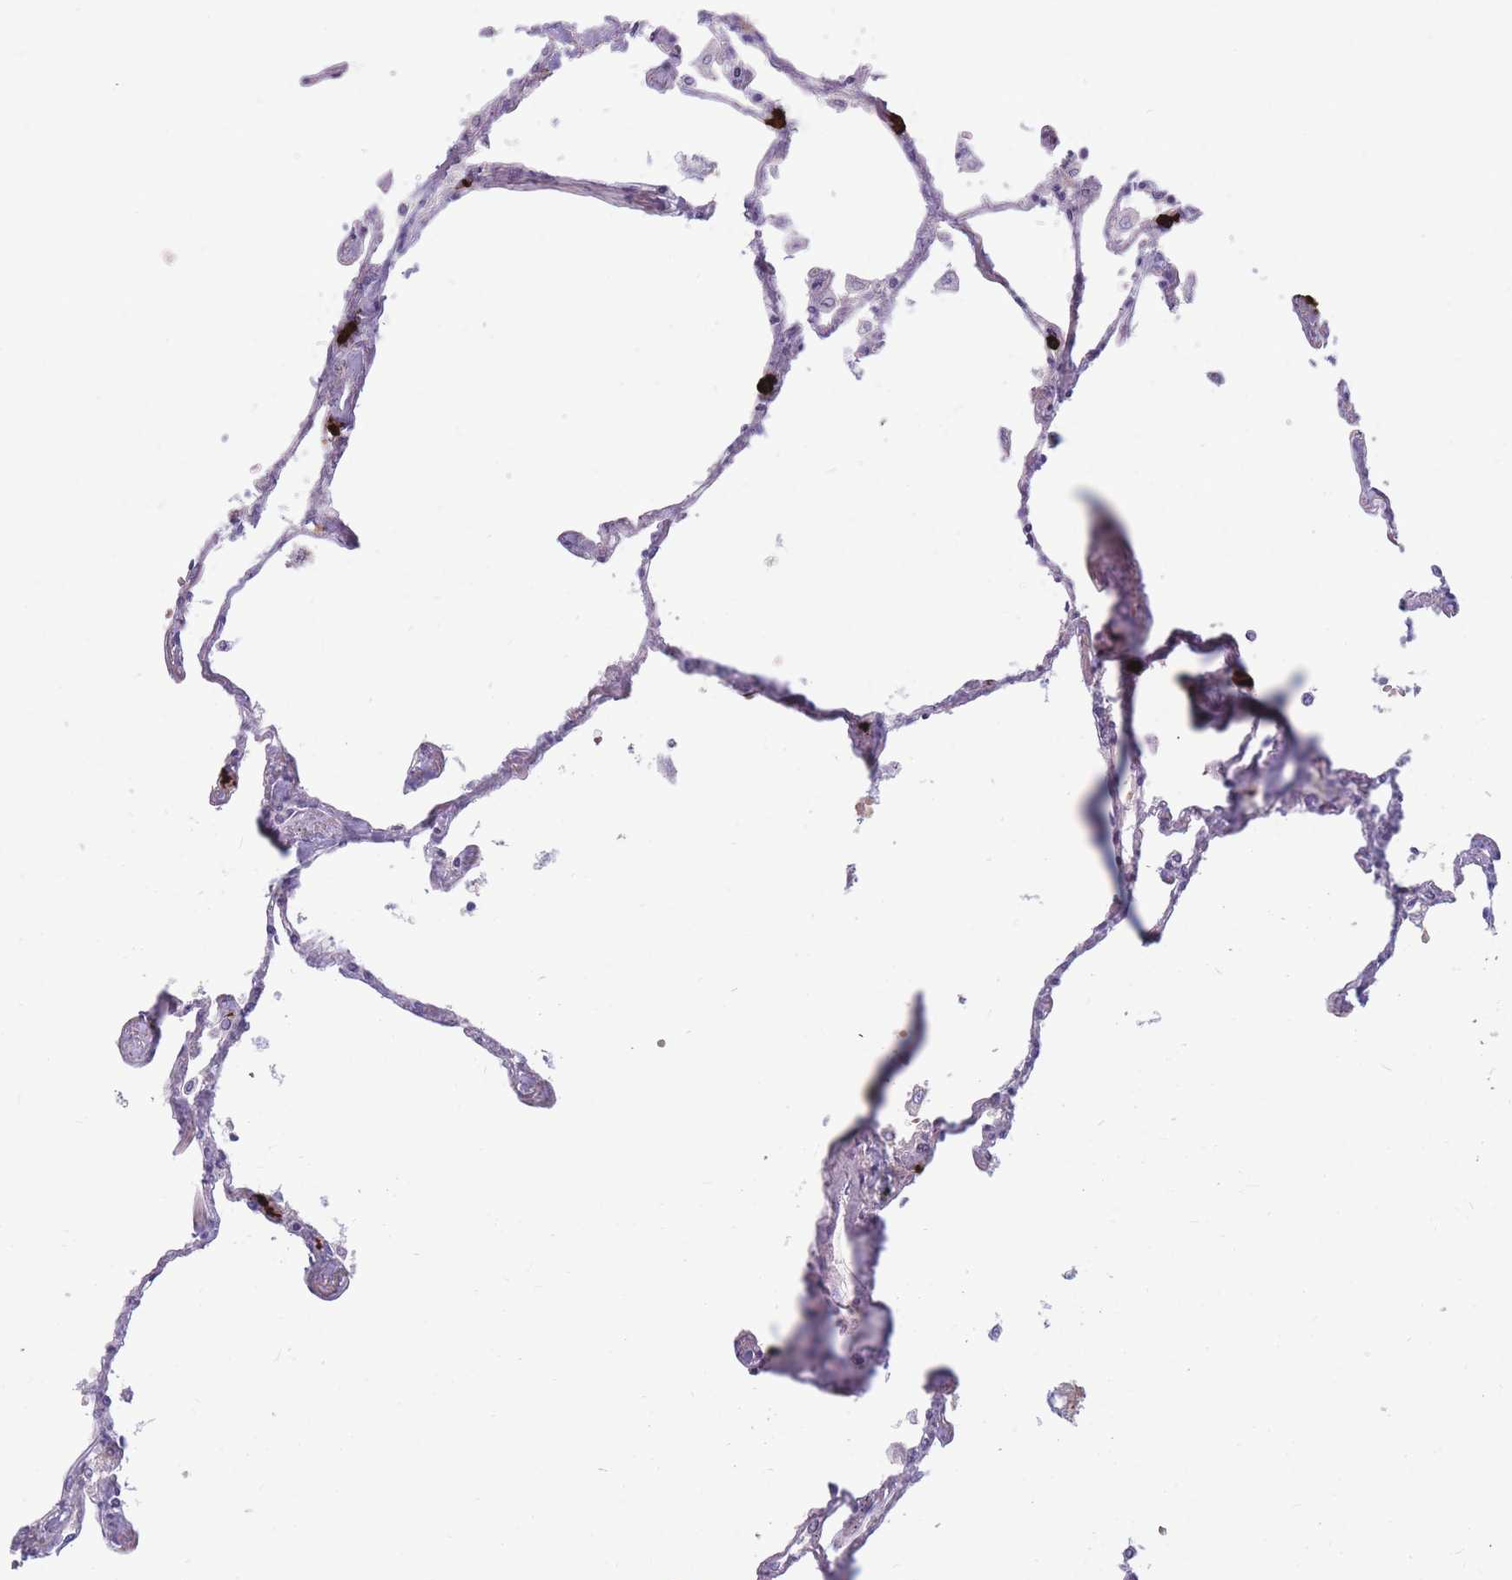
{"staining": {"intensity": "negative", "quantity": "none", "location": "none"}, "tissue": "lung", "cell_type": "Alveolar cells", "image_type": "normal", "snomed": [{"axis": "morphology", "description": "Normal tissue, NOS"}, {"axis": "topography", "description": "Lung"}], "caption": "This is an immunohistochemistry (IHC) photomicrograph of unremarkable lung. There is no expression in alveolar cells.", "gene": "TPSAB1", "patient": {"sex": "female", "age": 67}}